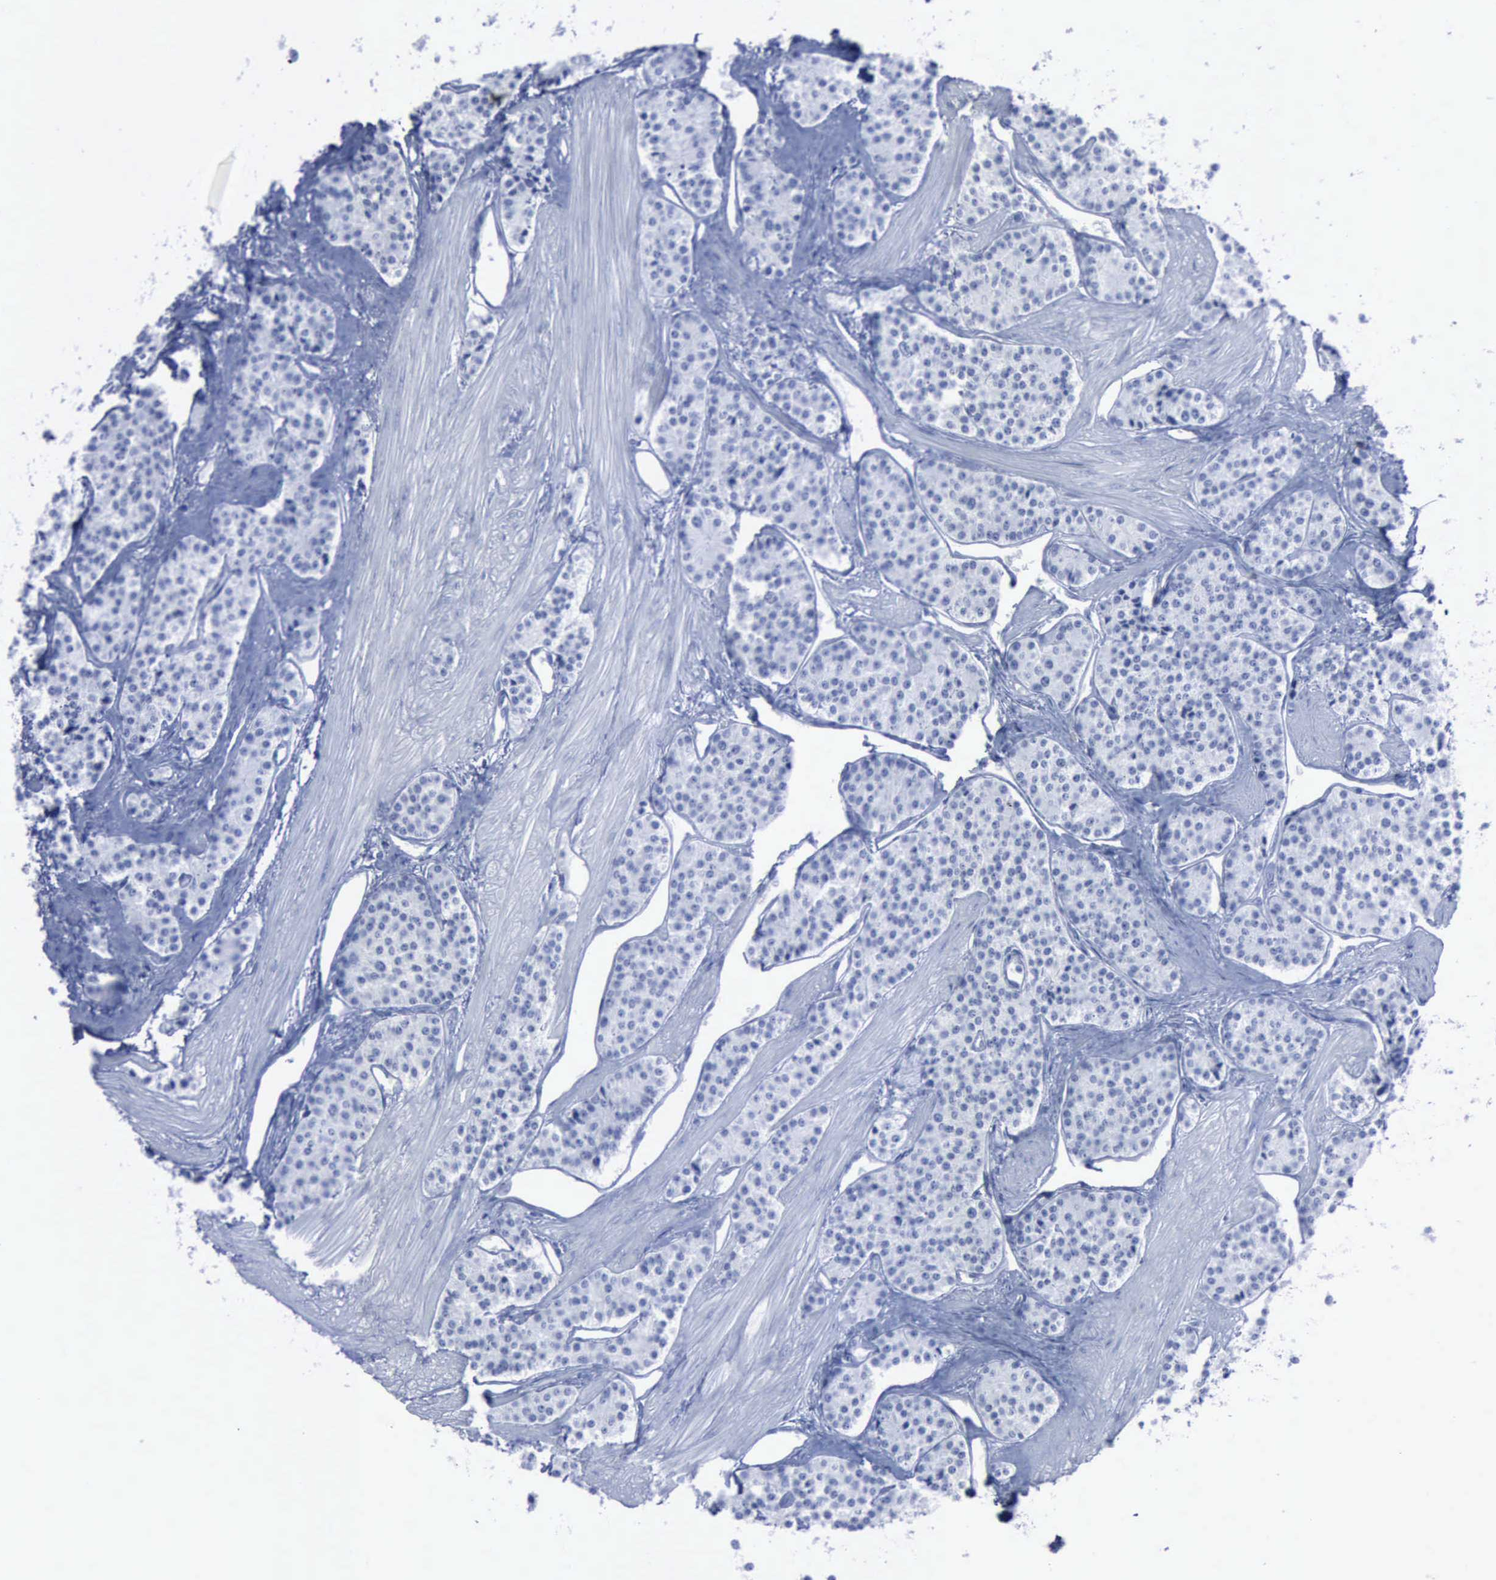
{"staining": {"intensity": "negative", "quantity": "none", "location": "none"}, "tissue": "carcinoid", "cell_type": "Tumor cells", "image_type": "cancer", "snomed": [{"axis": "morphology", "description": "Carcinoid, malignant, NOS"}, {"axis": "topography", "description": "Stomach"}], "caption": "This is an immunohistochemistry (IHC) photomicrograph of human carcinoid. There is no staining in tumor cells.", "gene": "CSTA", "patient": {"sex": "female", "age": 76}}